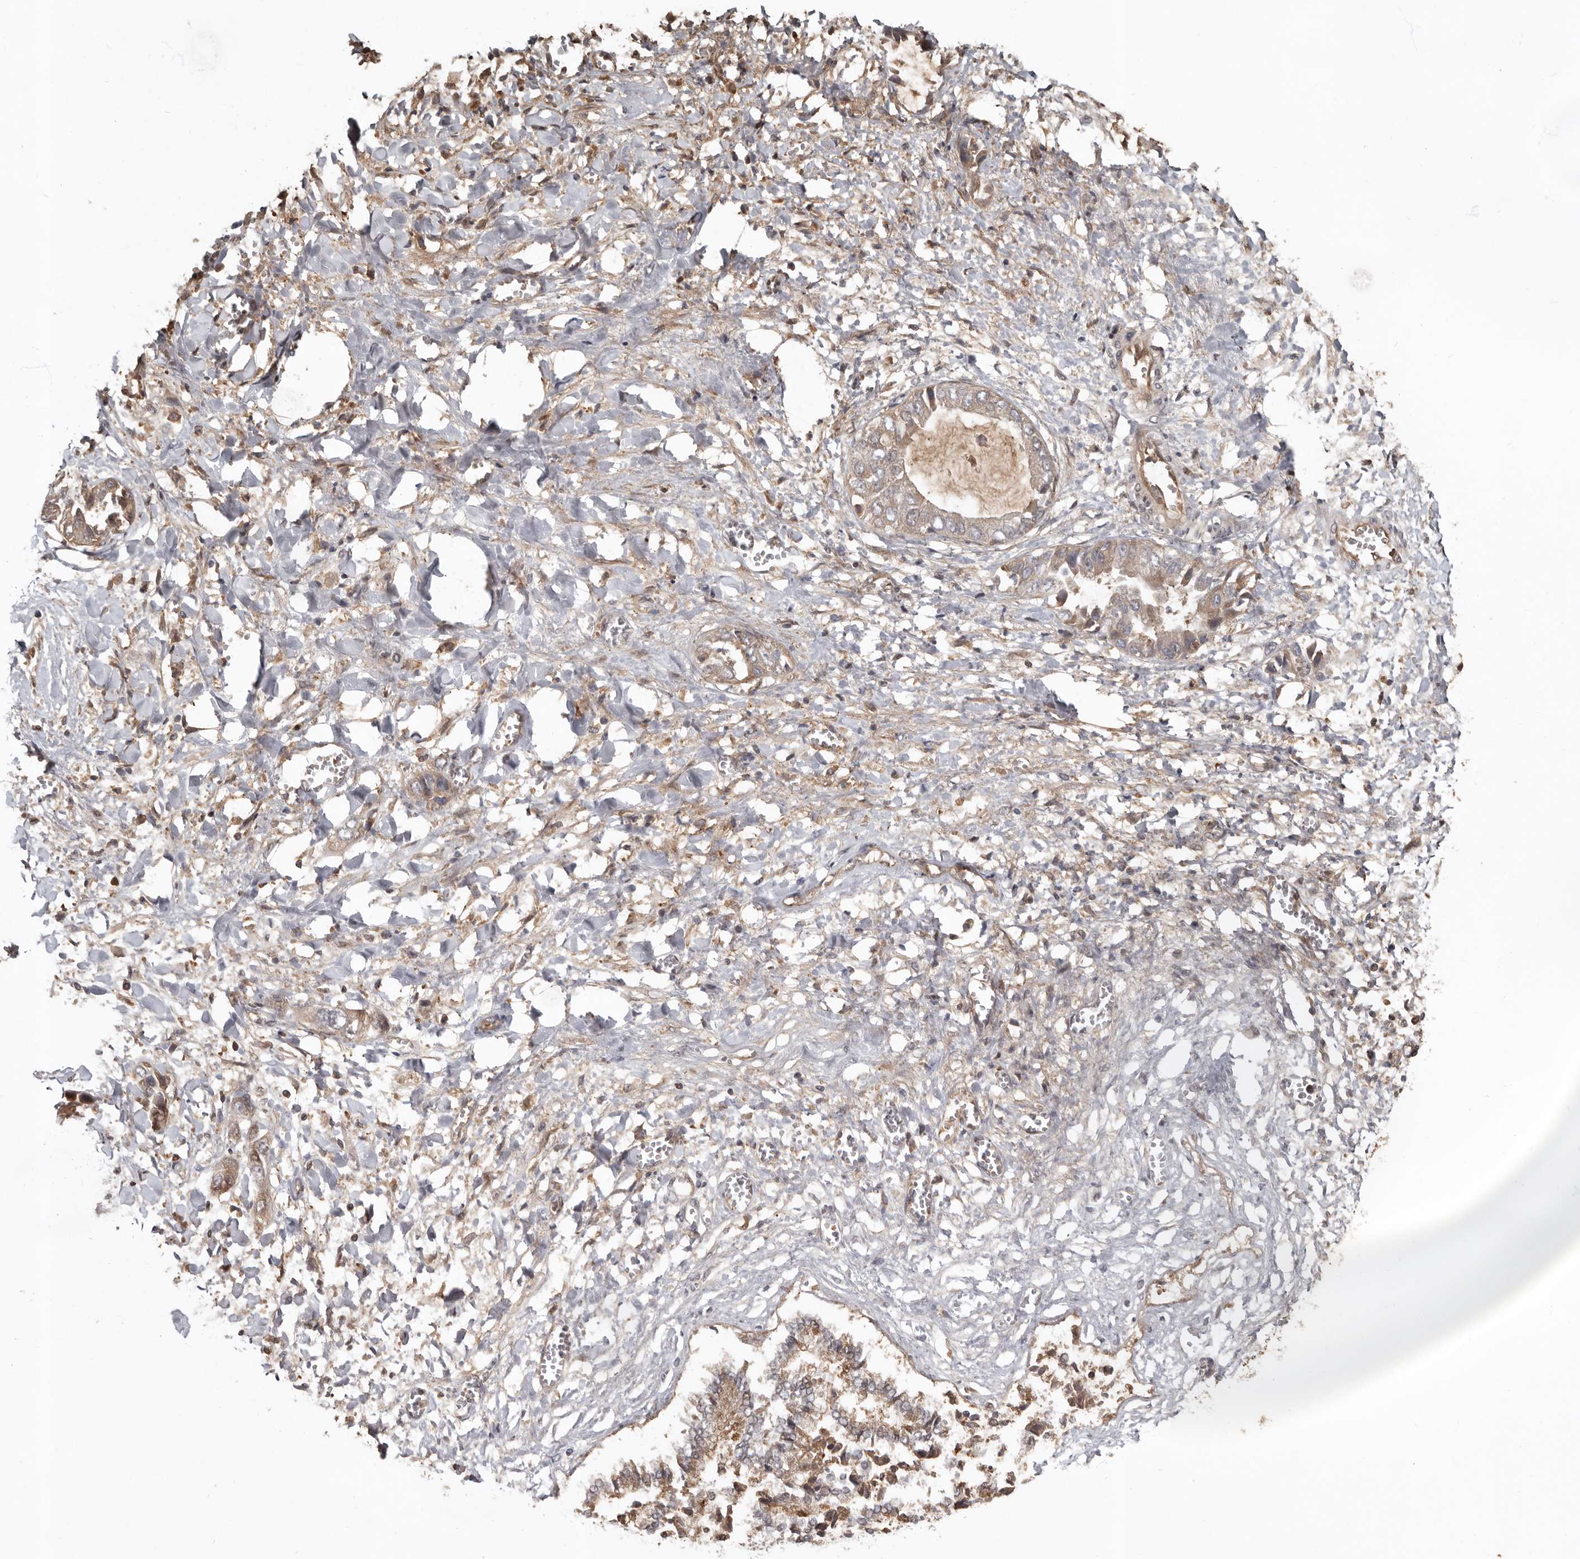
{"staining": {"intensity": "weak", "quantity": ">75%", "location": "cytoplasmic/membranous"}, "tissue": "liver cancer", "cell_type": "Tumor cells", "image_type": "cancer", "snomed": [{"axis": "morphology", "description": "Cholangiocarcinoma"}, {"axis": "topography", "description": "Liver"}], "caption": "A high-resolution image shows immunohistochemistry (IHC) staining of liver cancer, which shows weak cytoplasmic/membranous positivity in about >75% of tumor cells.", "gene": "LRGUK", "patient": {"sex": "female", "age": 52}}